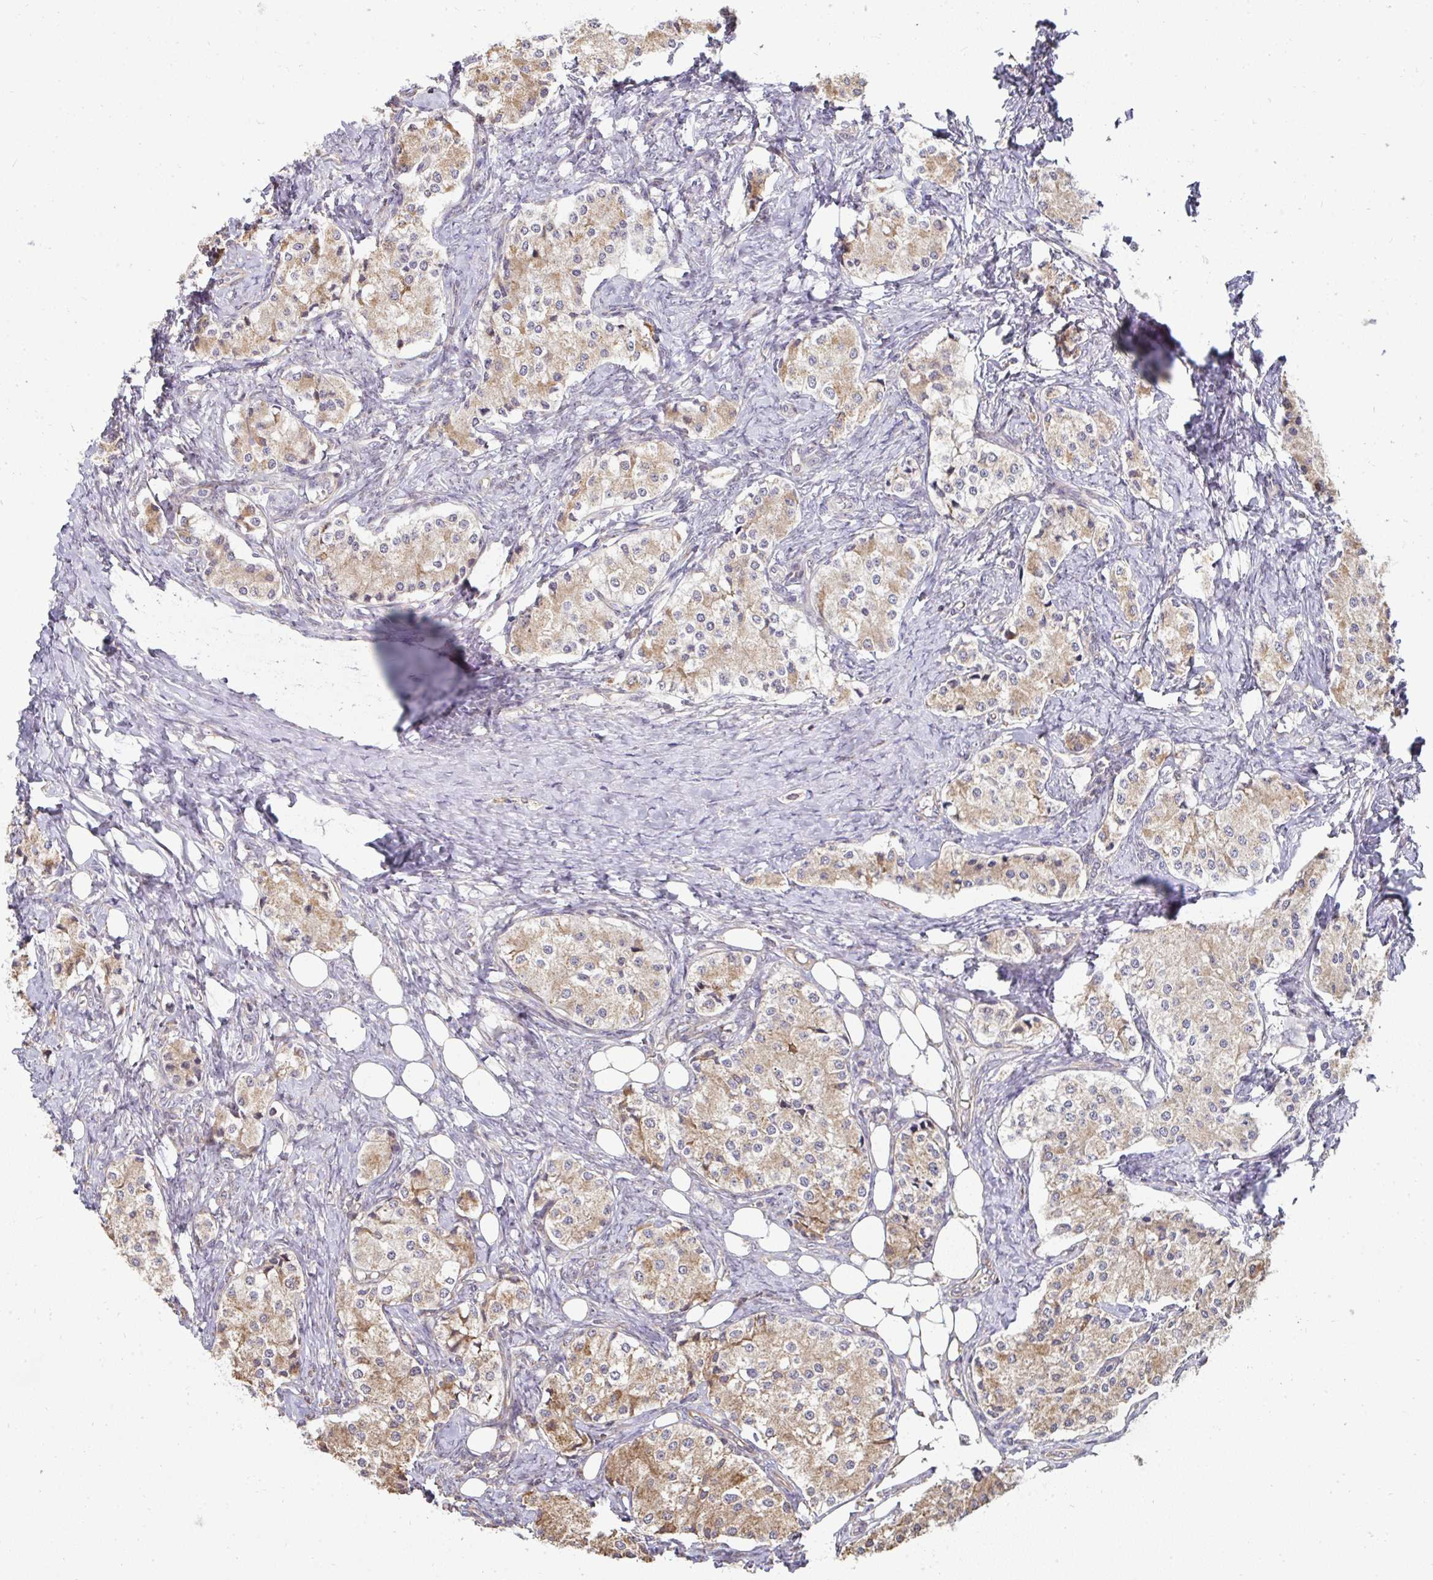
{"staining": {"intensity": "moderate", "quantity": "25%-75%", "location": "cytoplasmic/membranous"}, "tissue": "carcinoid", "cell_type": "Tumor cells", "image_type": "cancer", "snomed": [{"axis": "morphology", "description": "Carcinoid, malignant, NOS"}, {"axis": "topography", "description": "Colon"}], "caption": "High-magnification brightfield microscopy of carcinoid (malignant) stained with DAB (brown) and counterstained with hematoxylin (blue). tumor cells exhibit moderate cytoplasmic/membranous positivity is appreciated in about25%-75% of cells.", "gene": "AGTPBP1", "patient": {"sex": "female", "age": 52}}